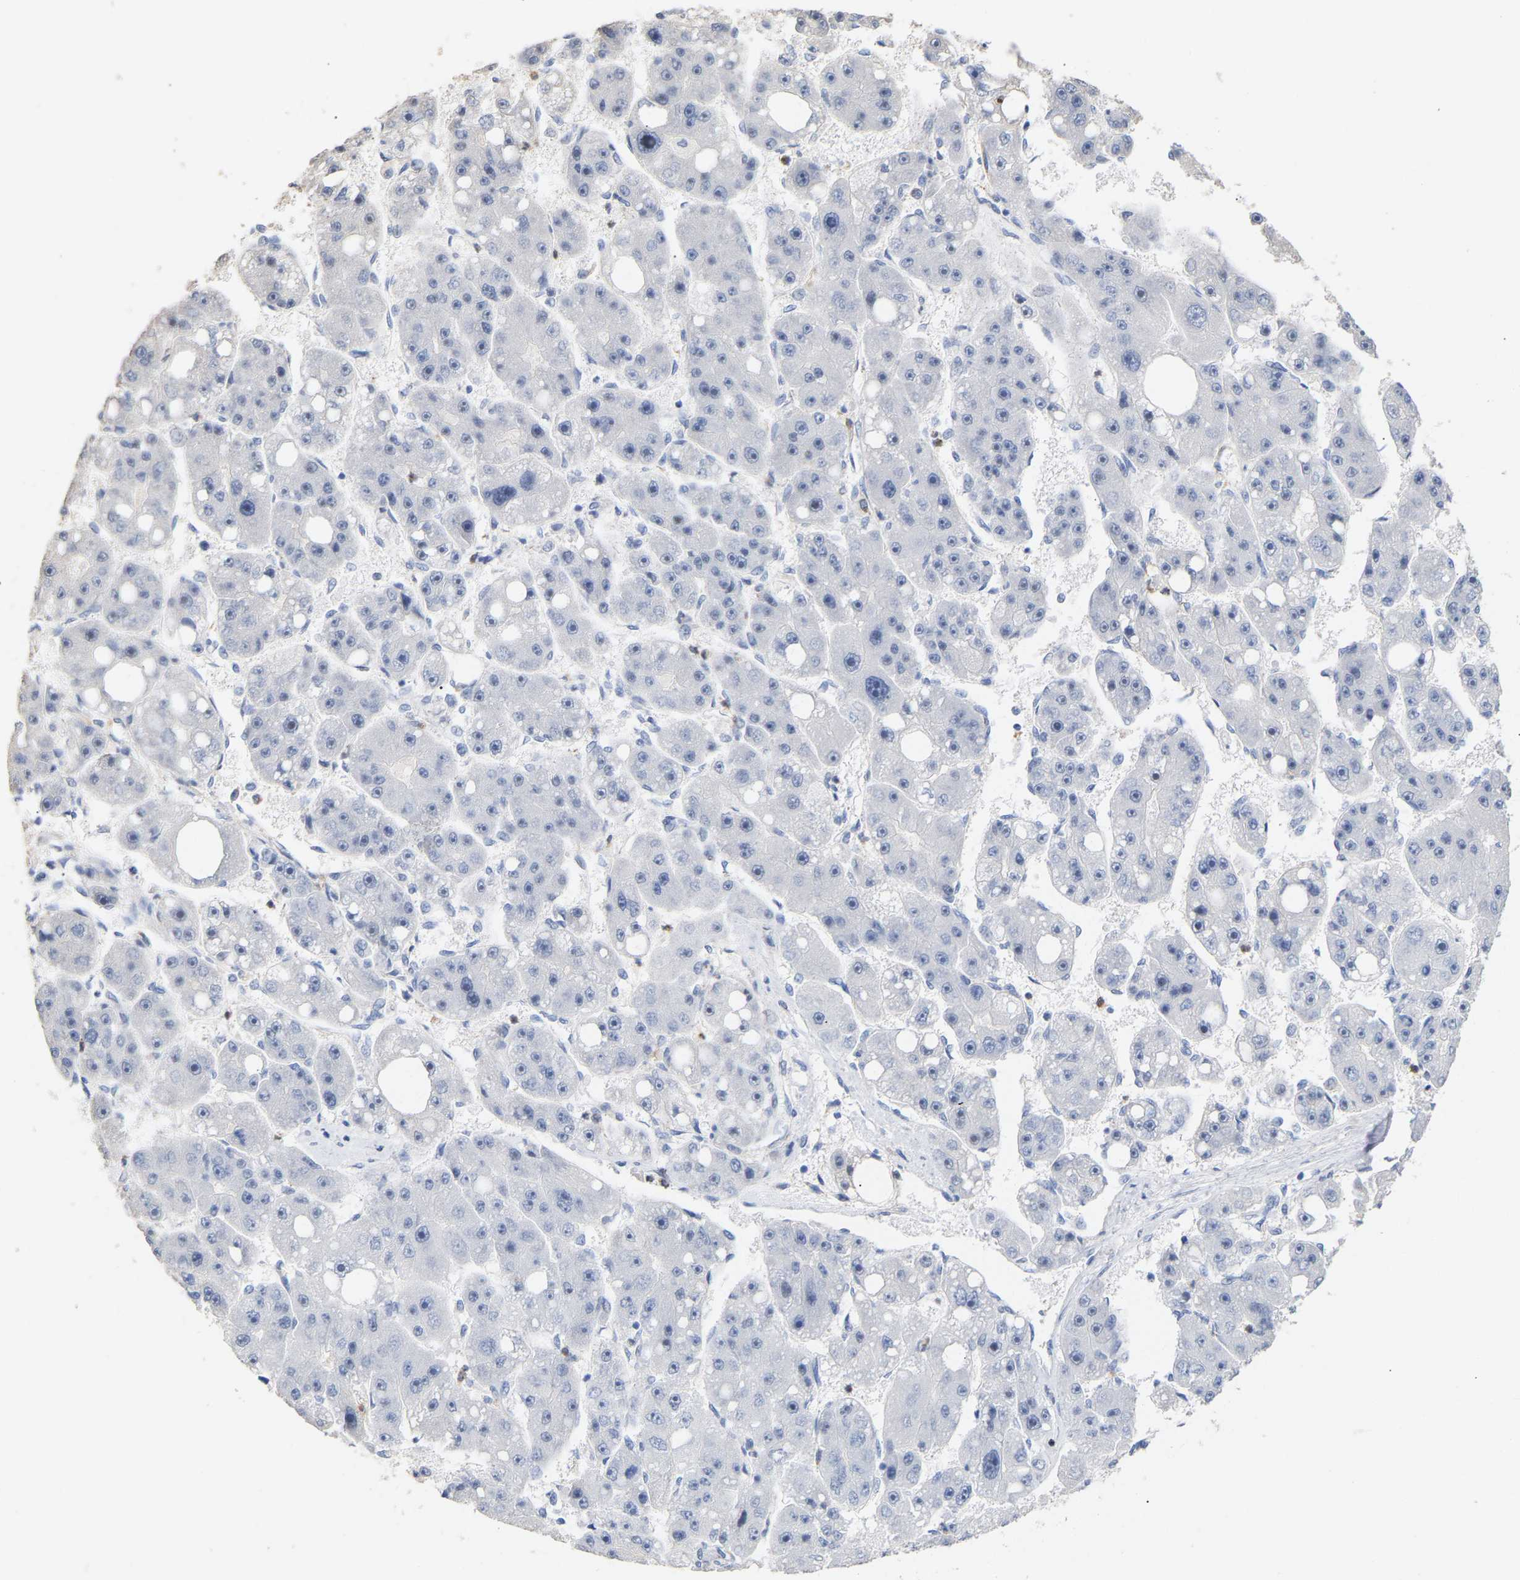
{"staining": {"intensity": "negative", "quantity": "none", "location": "none"}, "tissue": "liver cancer", "cell_type": "Tumor cells", "image_type": "cancer", "snomed": [{"axis": "morphology", "description": "Carcinoma, Hepatocellular, NOS"}, {"axis": "topography", "description": "Liver"}], "caption": "Protein analysis of liver hepatocellular carcinoma shows no significant staining in tumor cells.", "gene": "AMPH", "patient": {"sex": "female", "age": 61}}